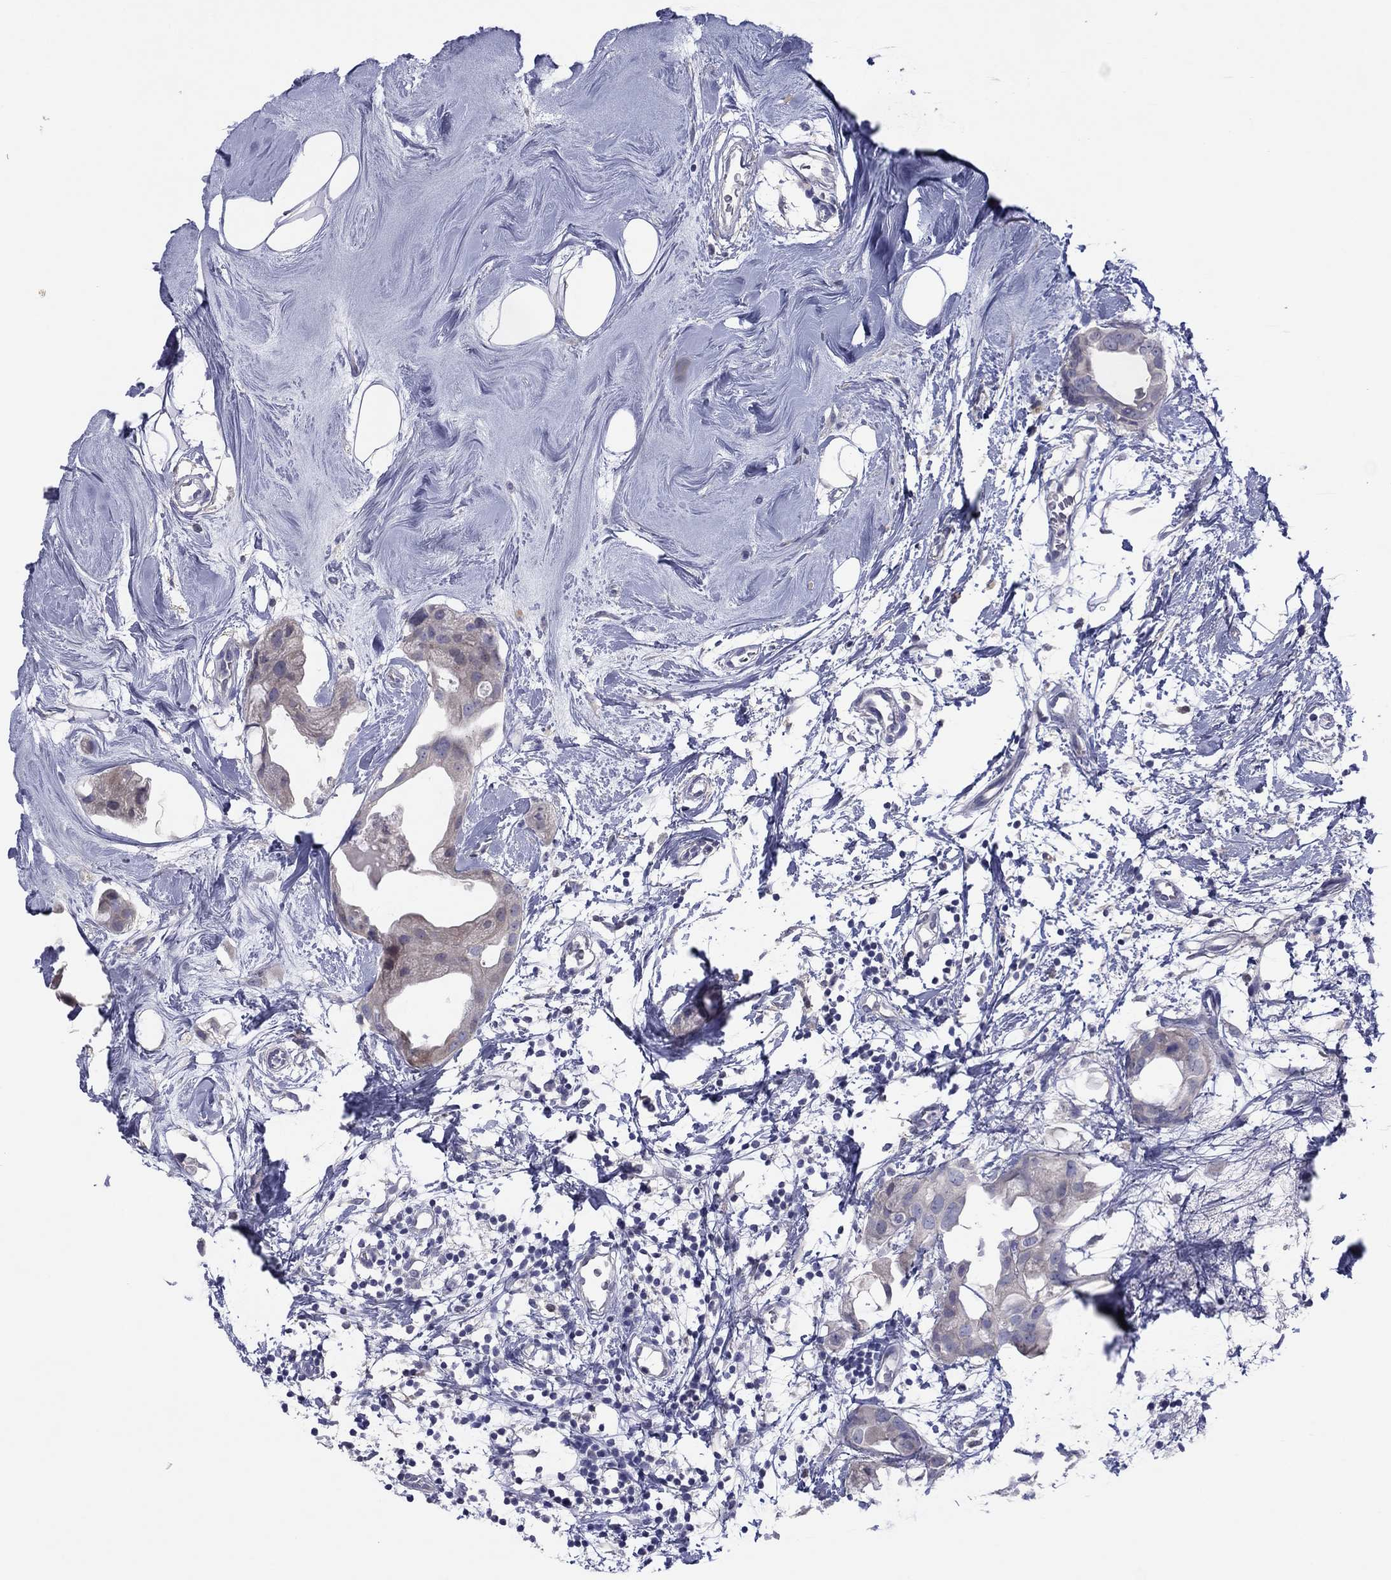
{"staining": {"intensity": "negative", "quantity": "none", "location": "none"}, "tissue": "breast cancer", "cell_type": "Tumor cells", "image_type": "cancer", "snomed": [{"axis": "morphology", "description": "Normal tissue, NOS"}, {"axis": "morphology", "description": "Duct carcinoma"}, {"axis": "topography", "description": "Breast"}], "caption": "The histopathology image shows no staining of tumor cells in breast cancer. The staining is performed using DAB (3,3'-diaminobenzidine) brown chromogen with nuclei counter-stained in using hematoxylin.", "gene": "CYP2B6", "patient": {"sex": "female", "age": 40}}